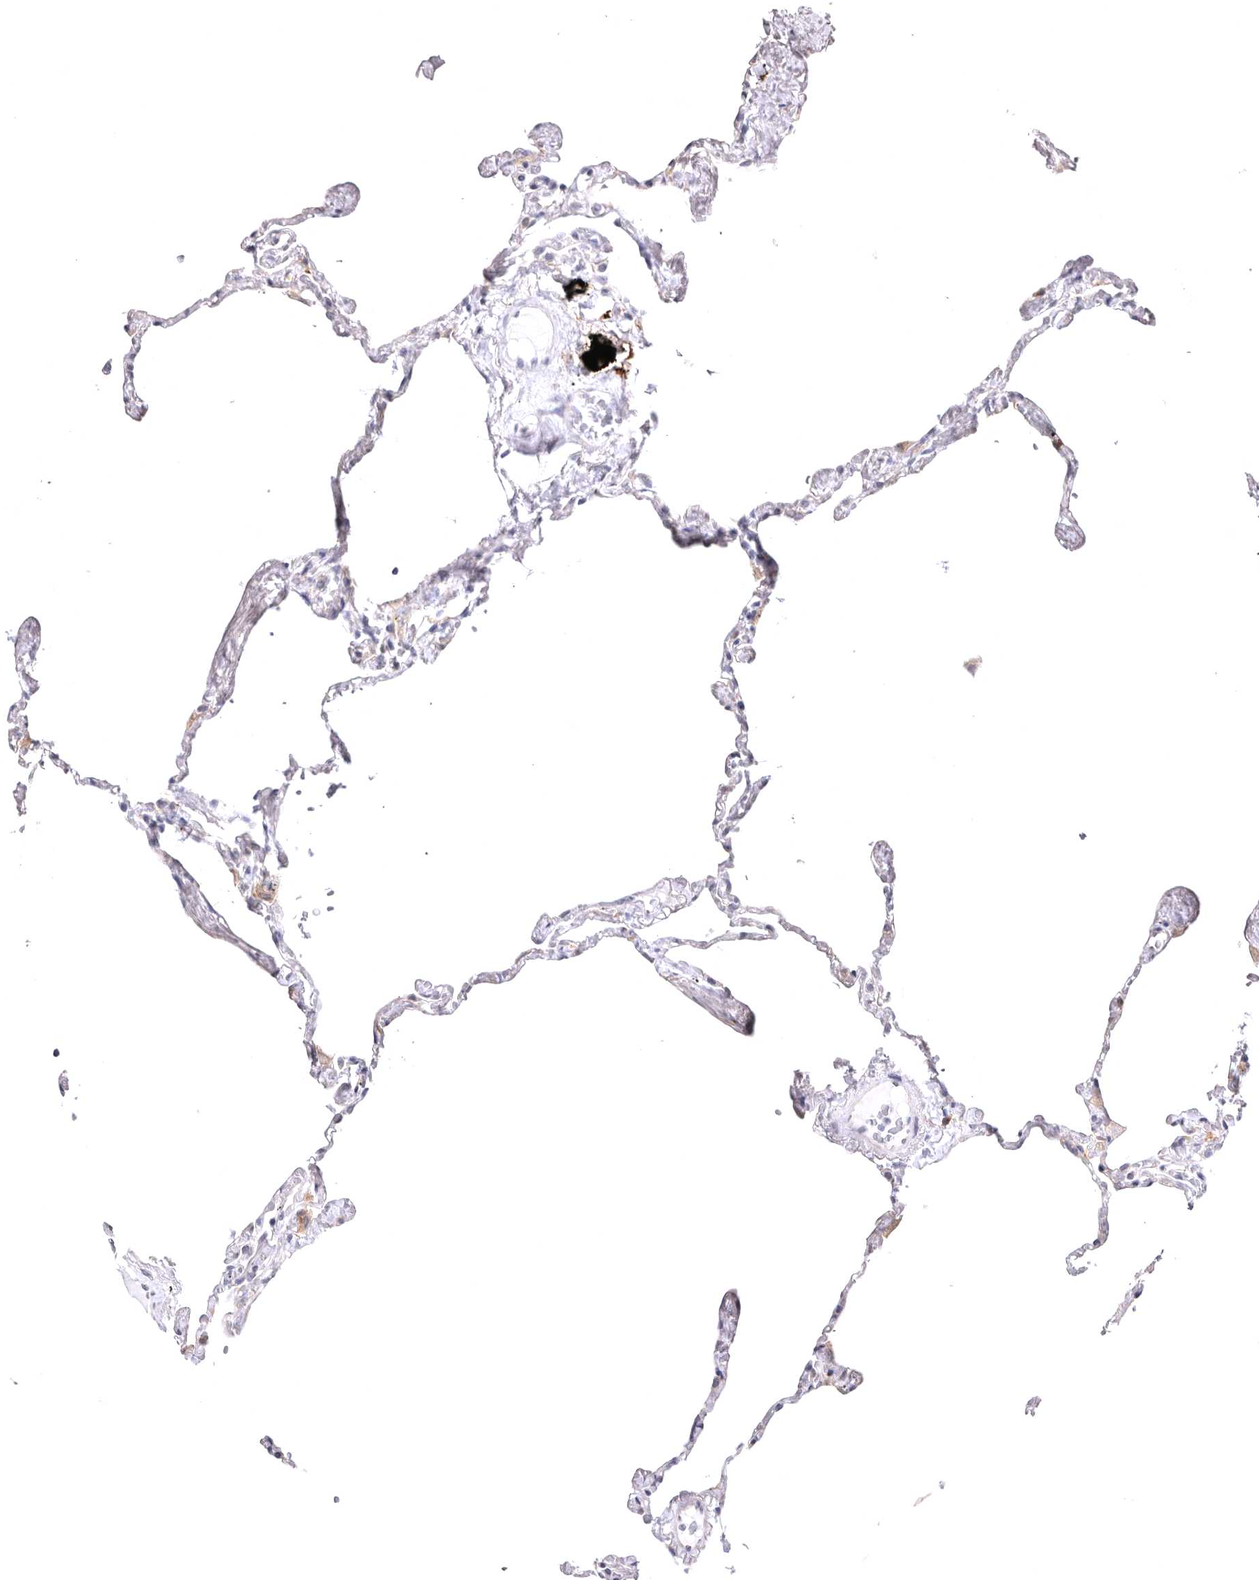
{"staining": {"intensity": "negative", "quantity": "none", "location": "none"}, "tissue": "lung", "cell_type": "Alveolar cells", "image_type": "normal", "snomed": [{"axis": "morphology", "description": "Normal tissue, NOS"}, {"axis": "topography", "description": "Lung"}], "caption": "DAB immunohistochemical staining of normal lung demonstrates no significant expression in alveolar cells.", "gene": "VPS45", "patient": {"sex": "female", "age": 67}}